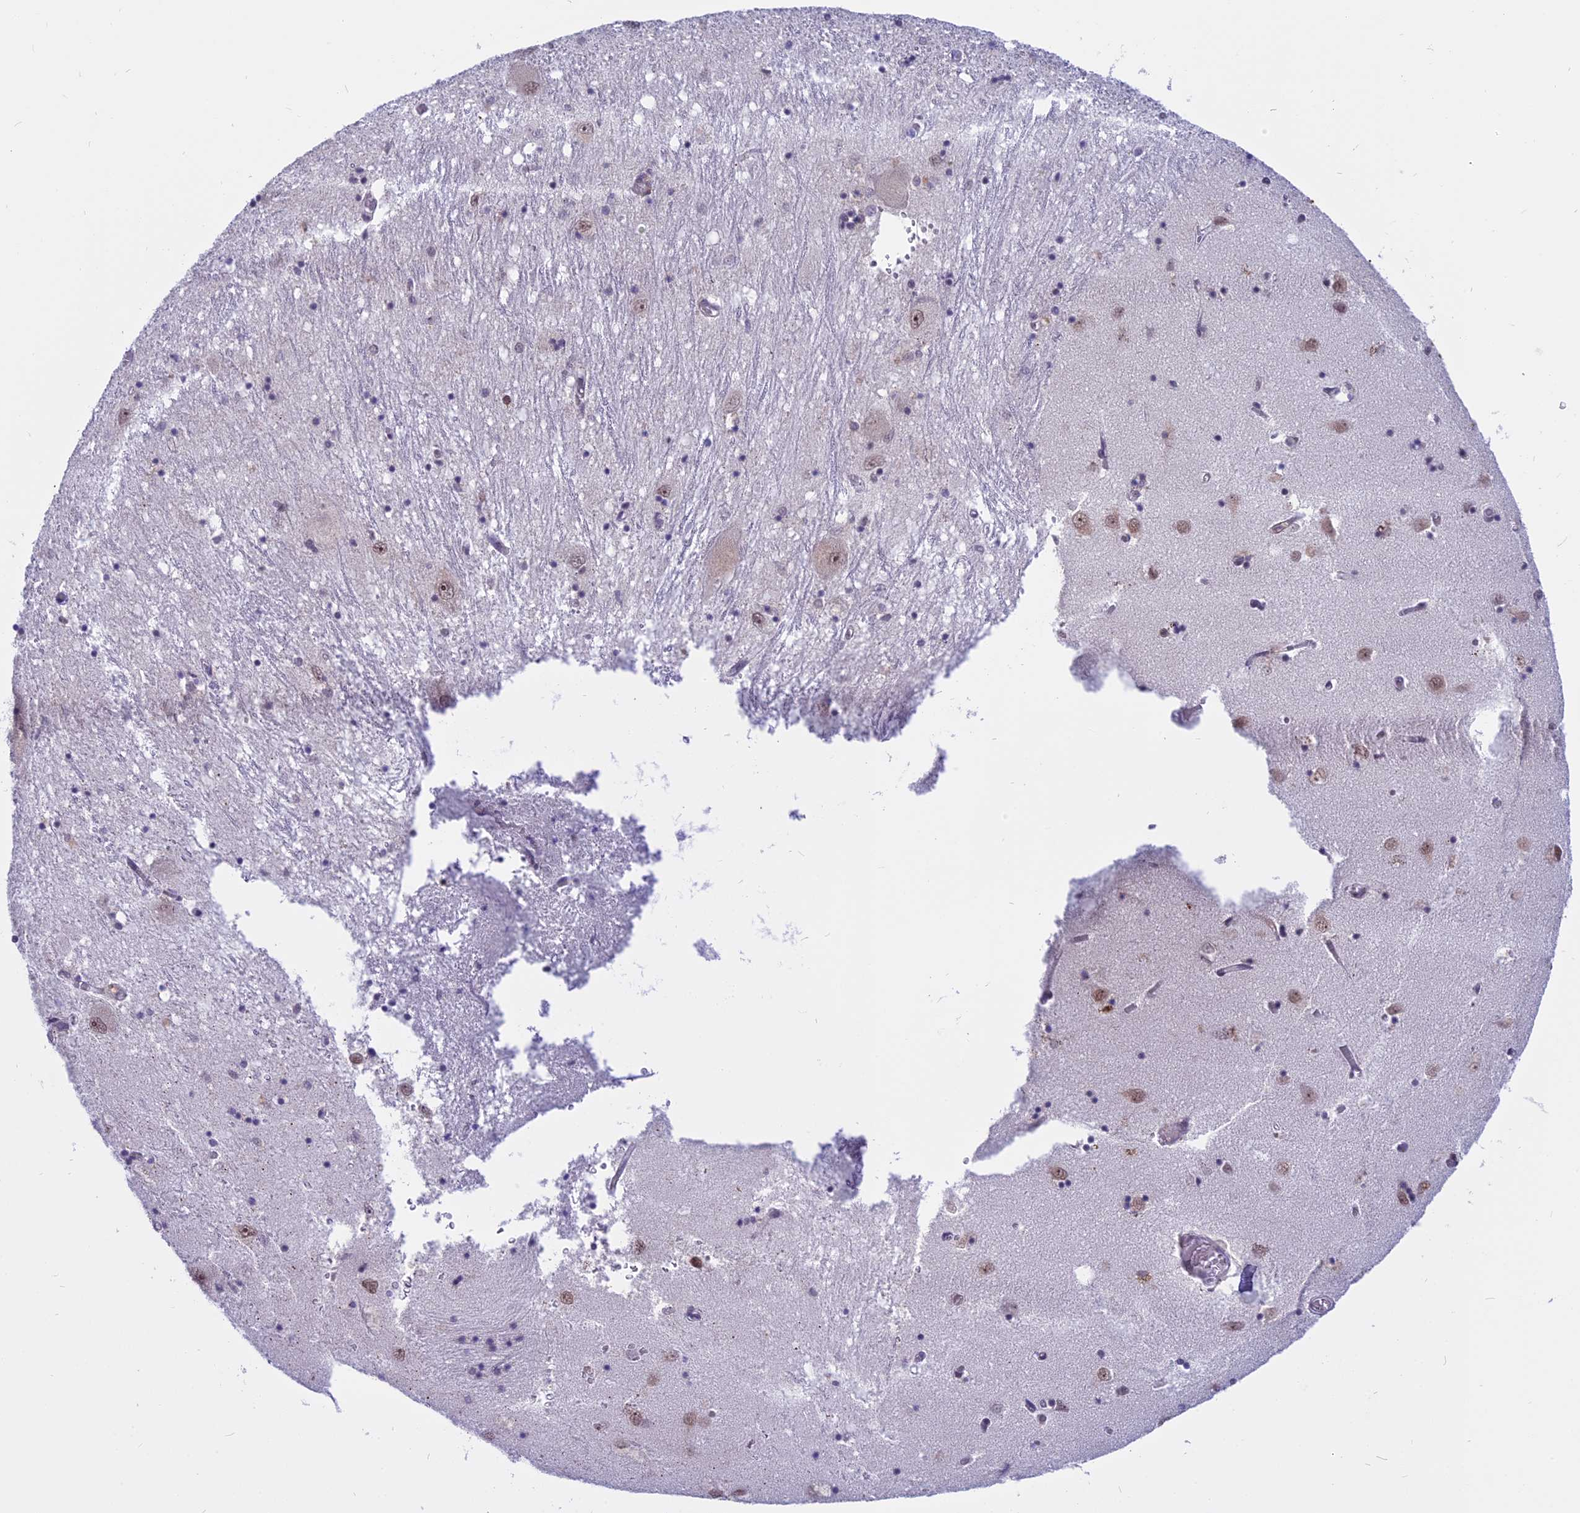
{"staining": {"intensity": "negative", "quantity": "none", "location": "none"}, "tissue": "caudate", "cell_type": "Glial cells", "image_type": "normal", "snomed": [{"axis": "morphology", "description": "Normal tissue, NOS"}, {"axis": "topography", "description": "Lateral ventricle wall"}], "caption": "Glial cells show no significant protein positivity in unremarkable caudate.", "gene": "TADA3", "patient": {"sex": "male", "age": 70}}